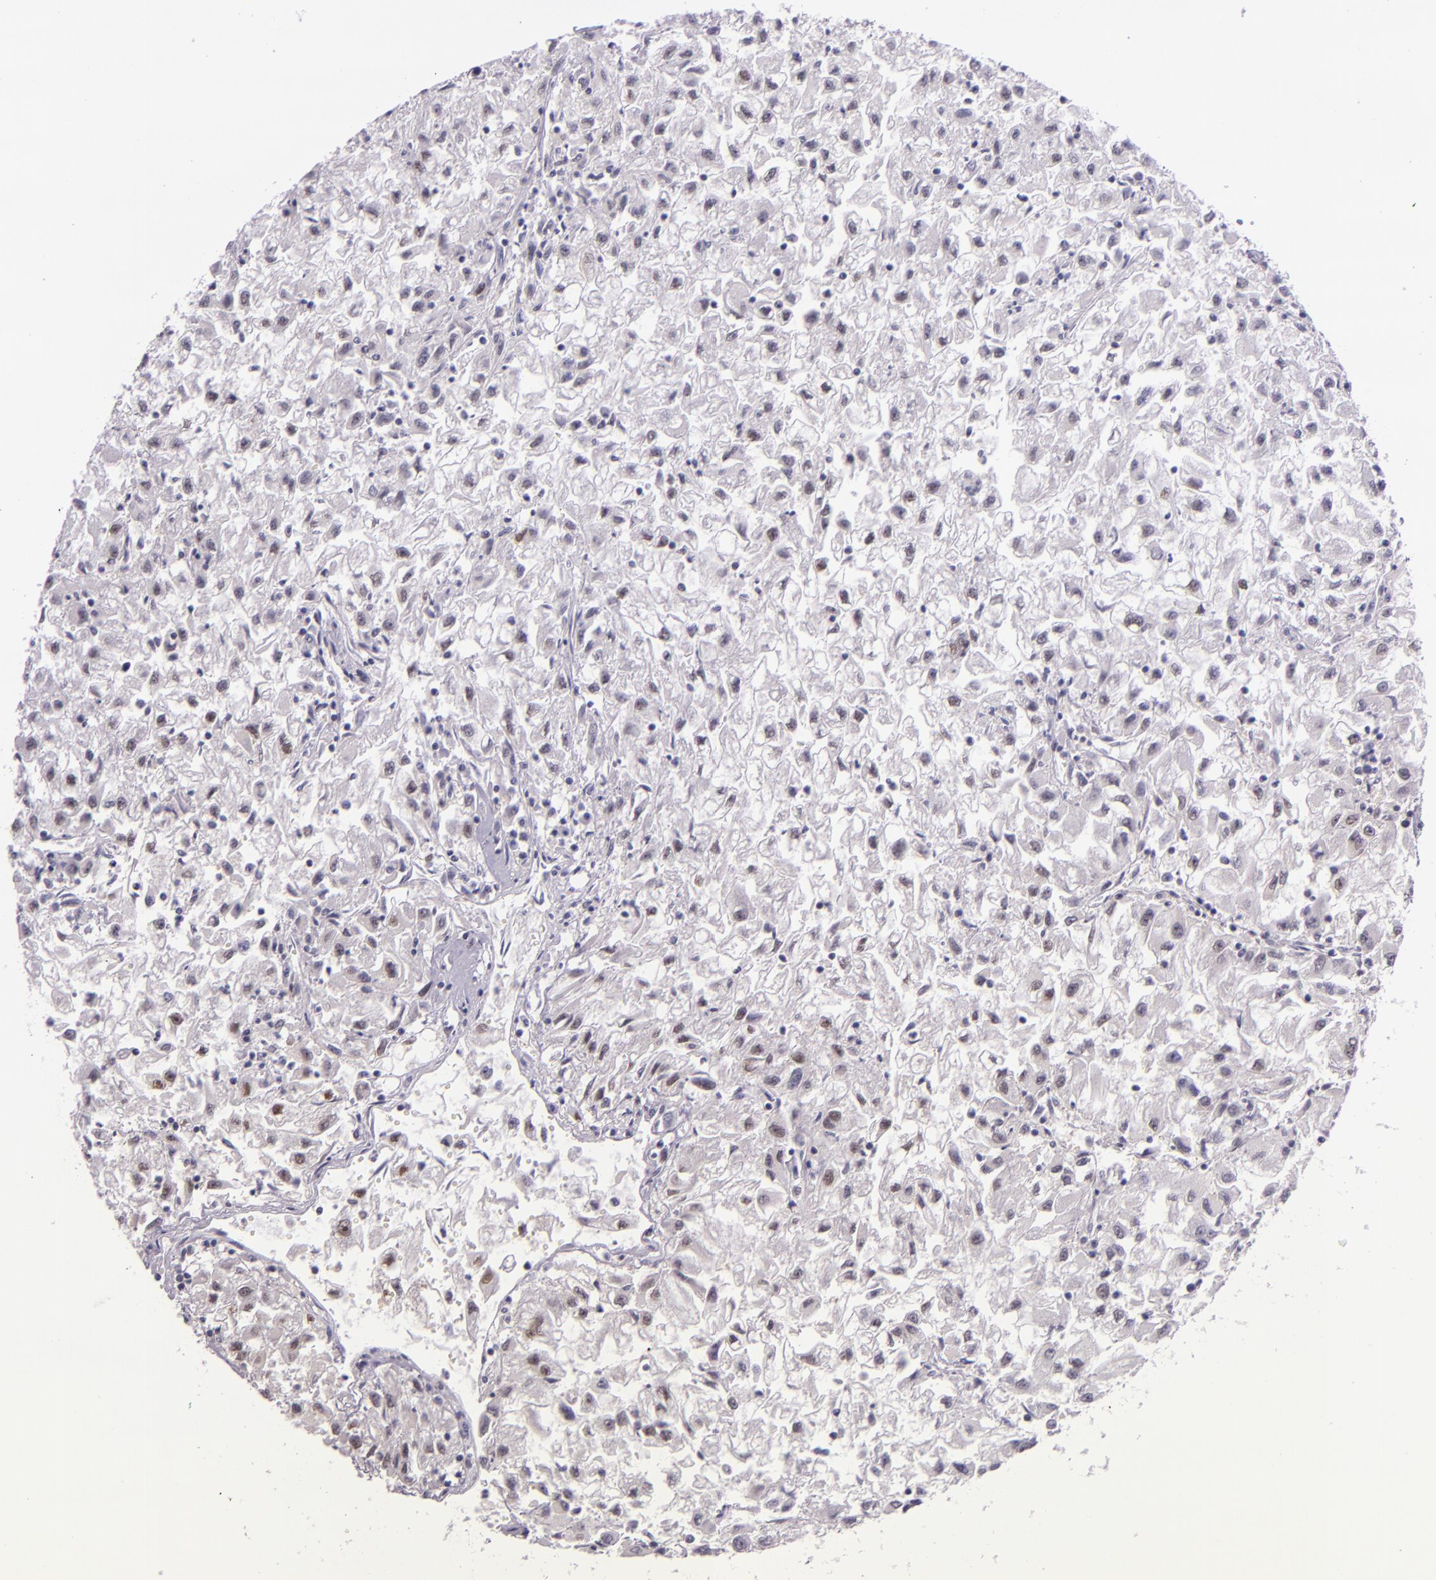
{"staining": {"intensity": "negative", "quantity": "none", "location": "none"}, "tissue": "renal cancer", "cell_type": "Tumor cells", "image_type": "cancer", "snomed": [{"axis": "morphology", "description": "Adenocarcinoma, NOS"}, {"axis": "topography", "description": "Kidney"}], "caption": "High power microscopy micrograph of an immunohistochemistry histopathology image of renal adenocarcinoma, revealing no significant positivity in tumor cells.", "gene": "HSP90AA1", "patient": {"sex": "male", "age": 59}}